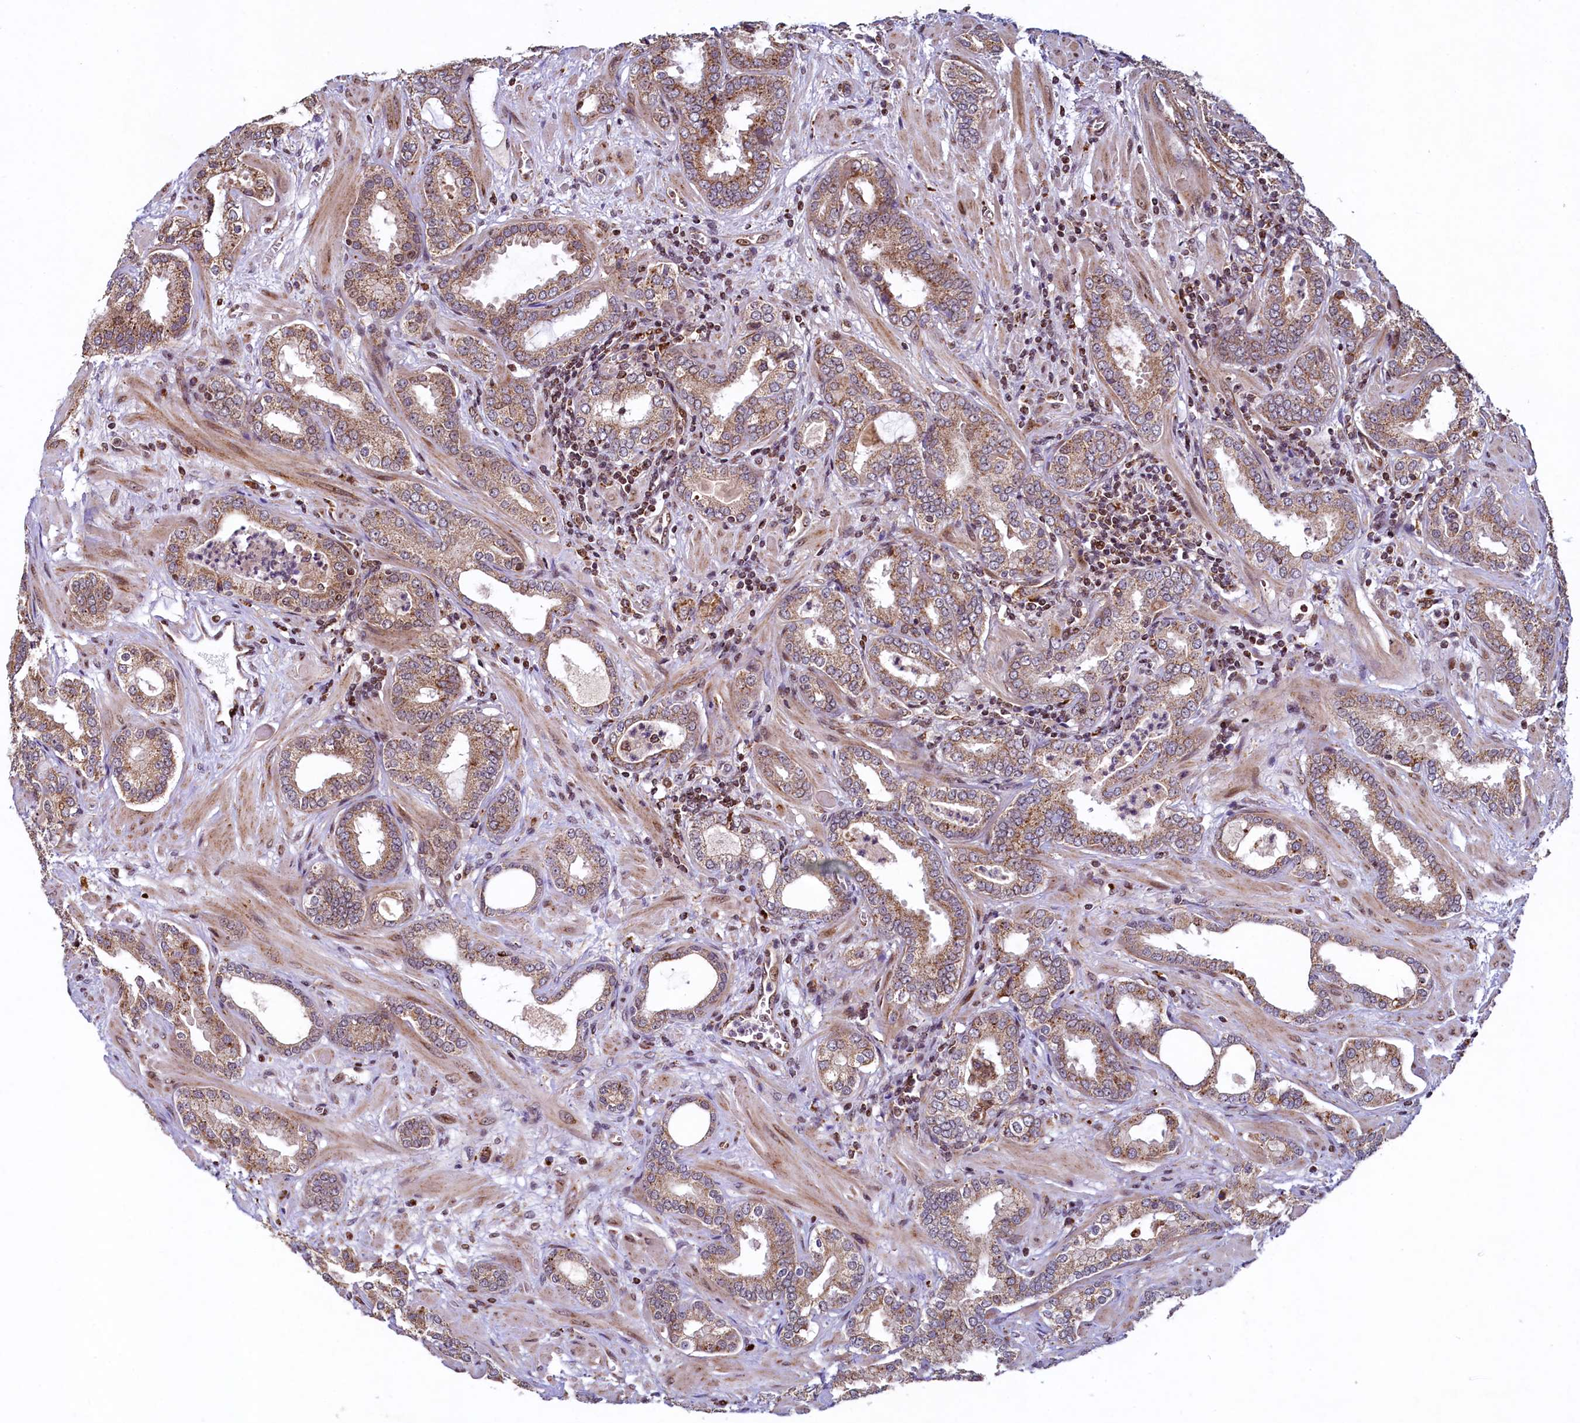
{"staining": {"intensity": "moderate", "quantity": ">75%", "location": "cytoplasmic/membranous"}, "tissue": "prostate cancer", "cell_type": "Tumor cells", "image_type": "cancer", "snomed": [{"axis": "morphology", "description": "Adenocarcinoma, High grade"}, {"axis": "topography", "description": "Prostate"}], "caption": "Prostate cancer stained with DAB immunohistochemistry exhibits medium levels of moderate cytoplasmic/membranous staining in about >75% of tumor cells.", "gene": "ZNF577", "patient": {"sex": "male", "age": 64}}